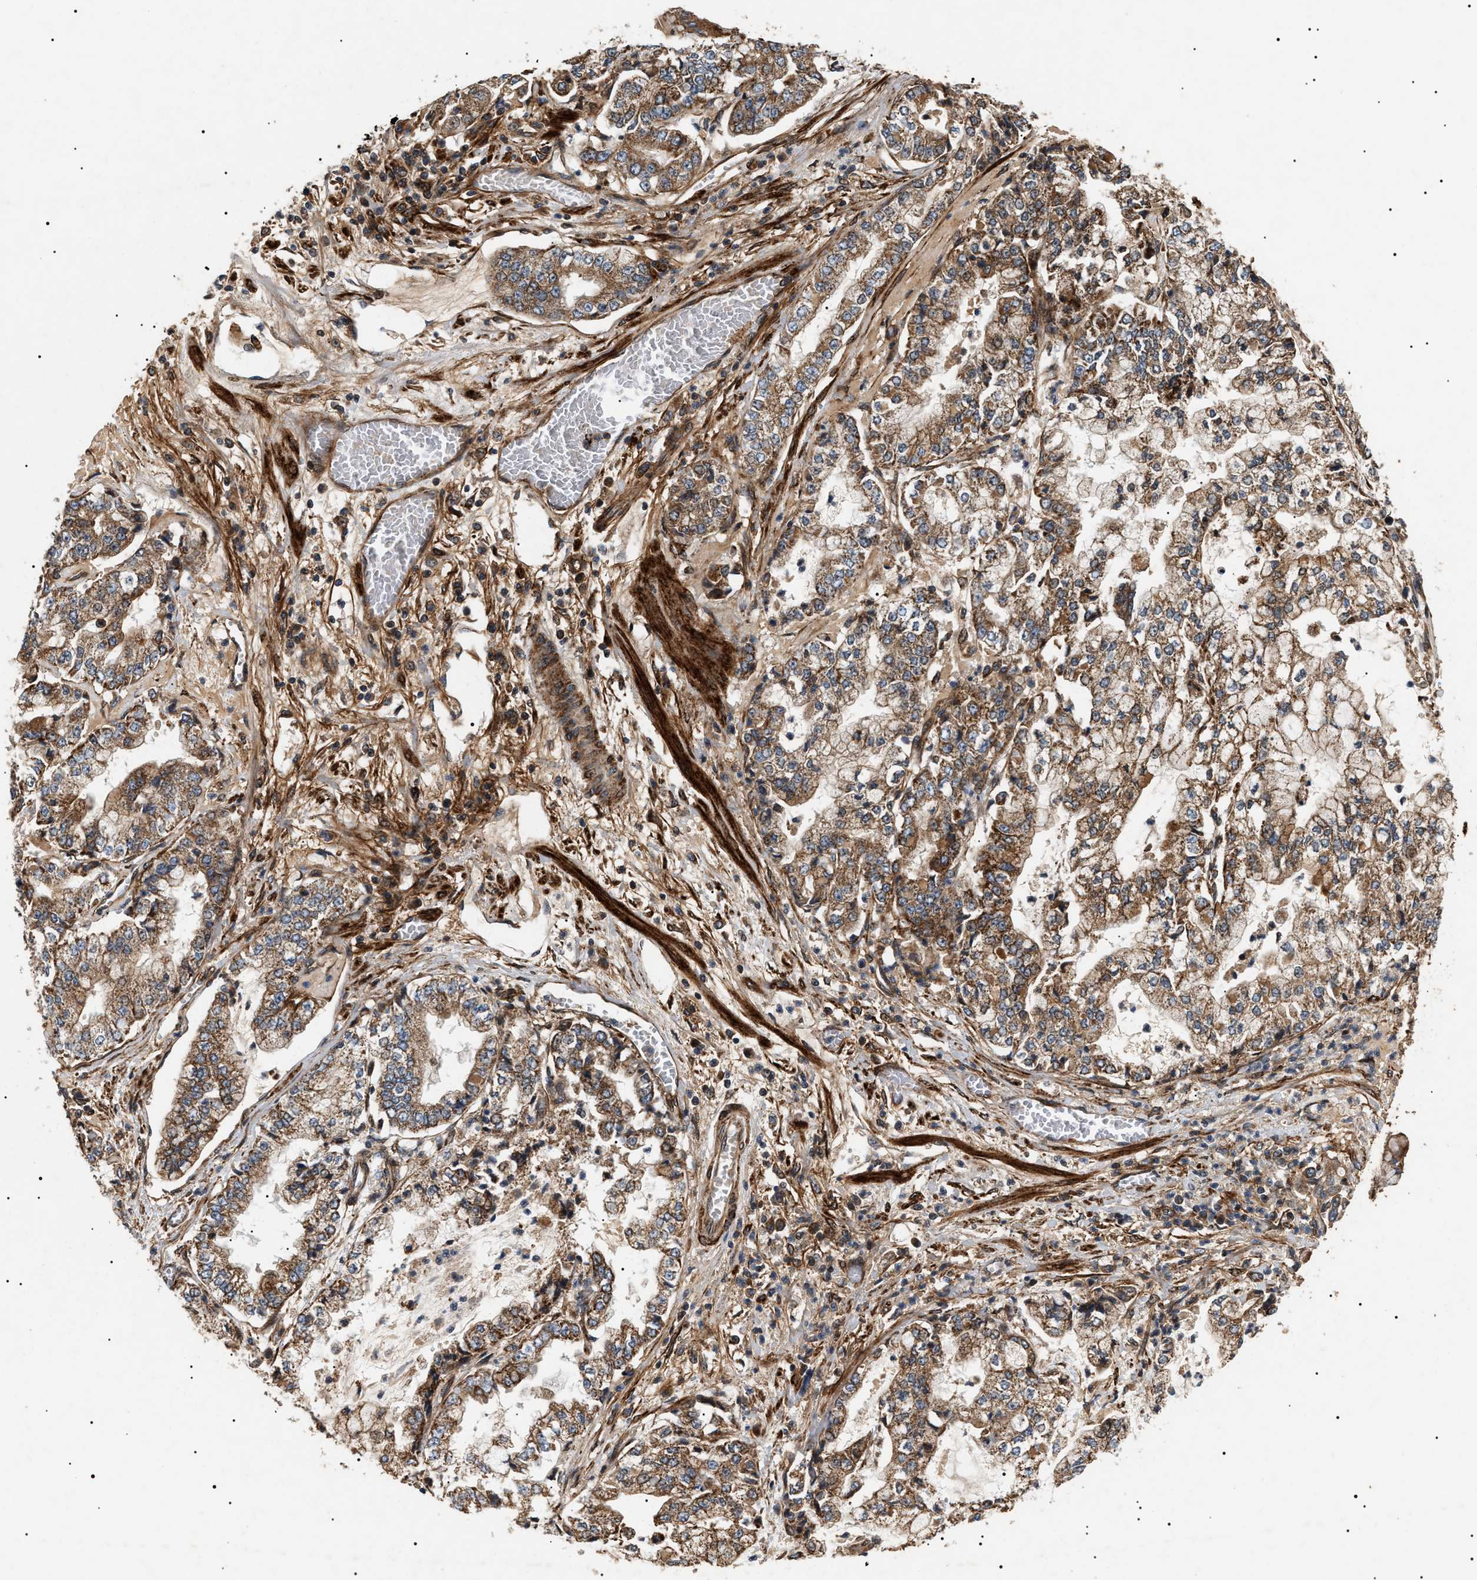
{"staining": {"intensity": "moderate", "quantity": ">75%", "location": "cytoplasmic/membranous"}, "tissue": "stomach cancer", "cell_type": "Tumor cells", "image_type": "cancer", "snomed": [{"axis": "morphology", "description": "Adenocarcinoma, NOS"}, {"axis": "topography", "description": "Stomach"}], "caption": "There is medium levels of moderate cytoplasmic/membranous positivity in tumor cells of stomach cancer, as demonstrated by immunohistochemical staining (brown color).", "gene": "ZBTB26", "patient": {"sex": "male", "age": 76}}